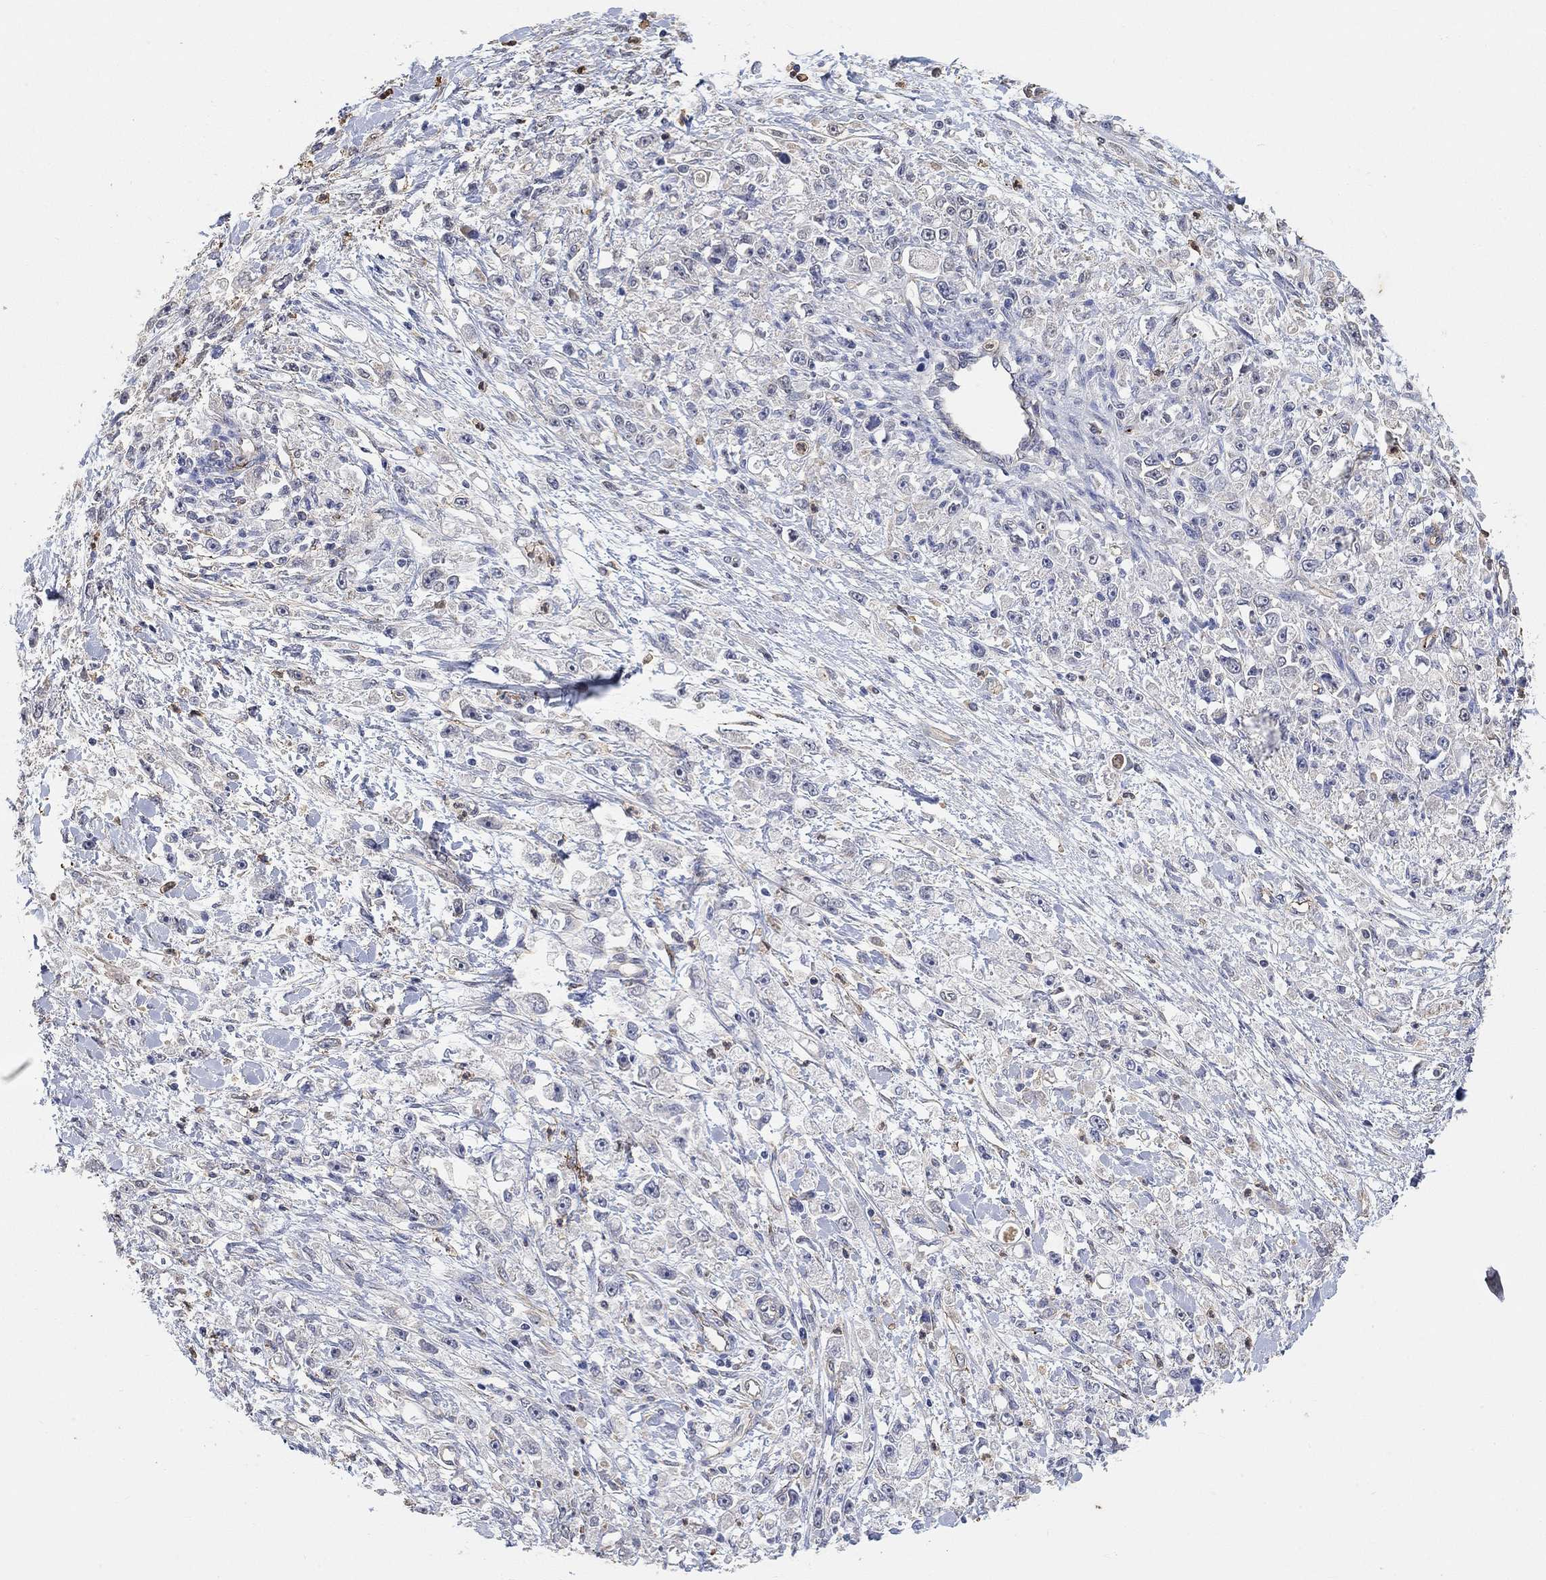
{"staining": {"intensity": "negative", "quantity": "none", "location": "none"}, "tissue": "stomach cancer", "cell_type": "Tumor cells", "image_type": "cancer", "snomed": [{"axis": "morphology", "description": "Adenocarcinoma, NOS"}, {"axis": "topography", "description": "Stomach"}], "caption": "Immunohistochemical staining of human stomach cancer (adenocarcinoma) demonstrates no significant staining in tumor cells.", "gene": "SYT16", "patient": {"sex": "female", "age": 59}}